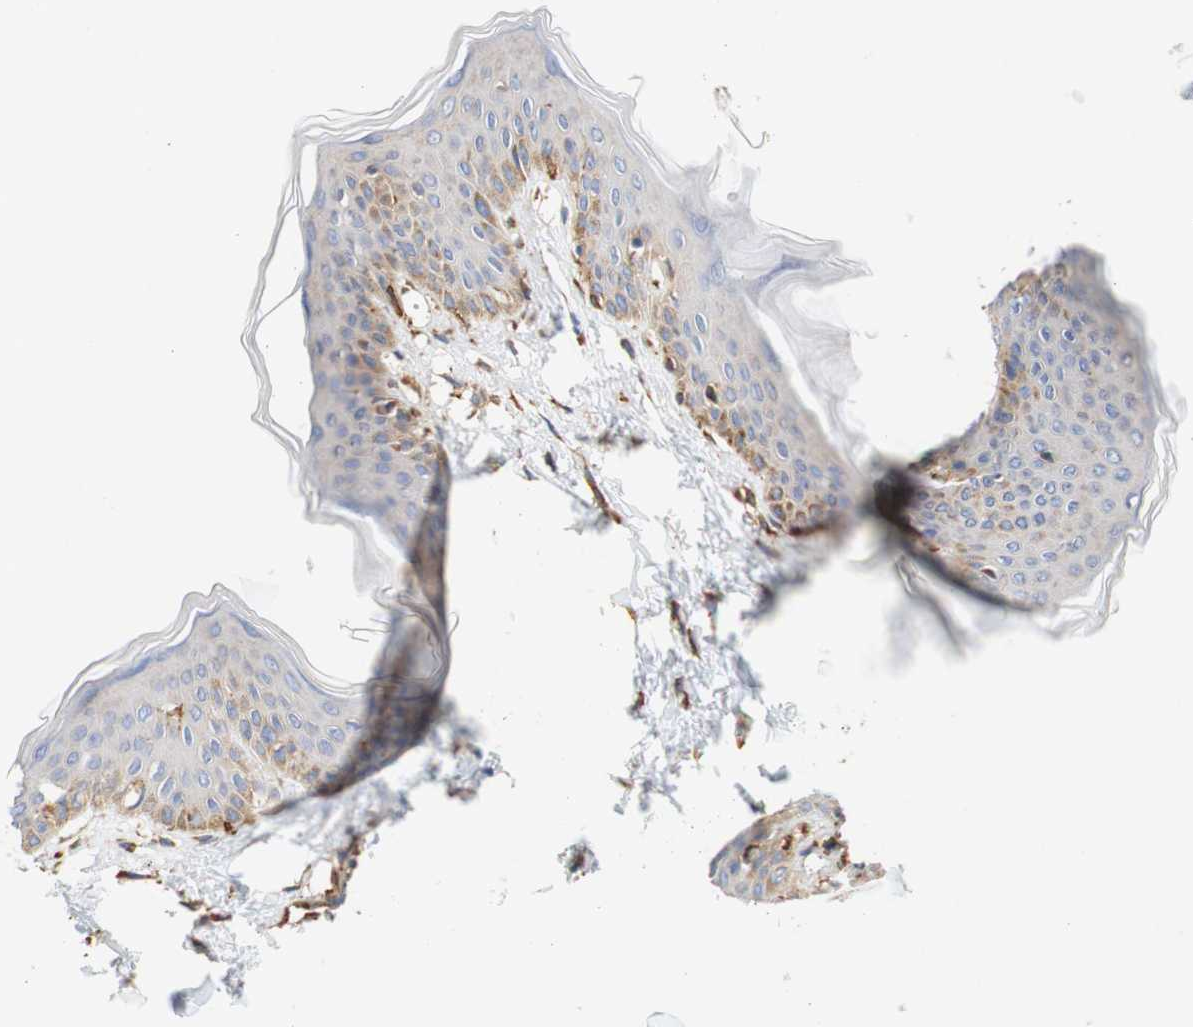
{"staining": {"intensity": "weak", "quantity": "25%-75%", "location": "cytoplasmic/membranous"}, "tissue": "skin", "cell_type": "Fibroblasts", "image_type": "normal", "snomed": [{"axis": "morphology", "description": "Normal tissue, NOS"}, {"axis": "topography", "description": "Skin"}], "caption": "Immunohistochemical staining of normal skin reveals low levels of weak cytoplasmic/membranous expression in approximately 25%-75% of fibroblasts.", "gene": "EIF2AK4", "patient": {"sex": "female", "age": 17}}